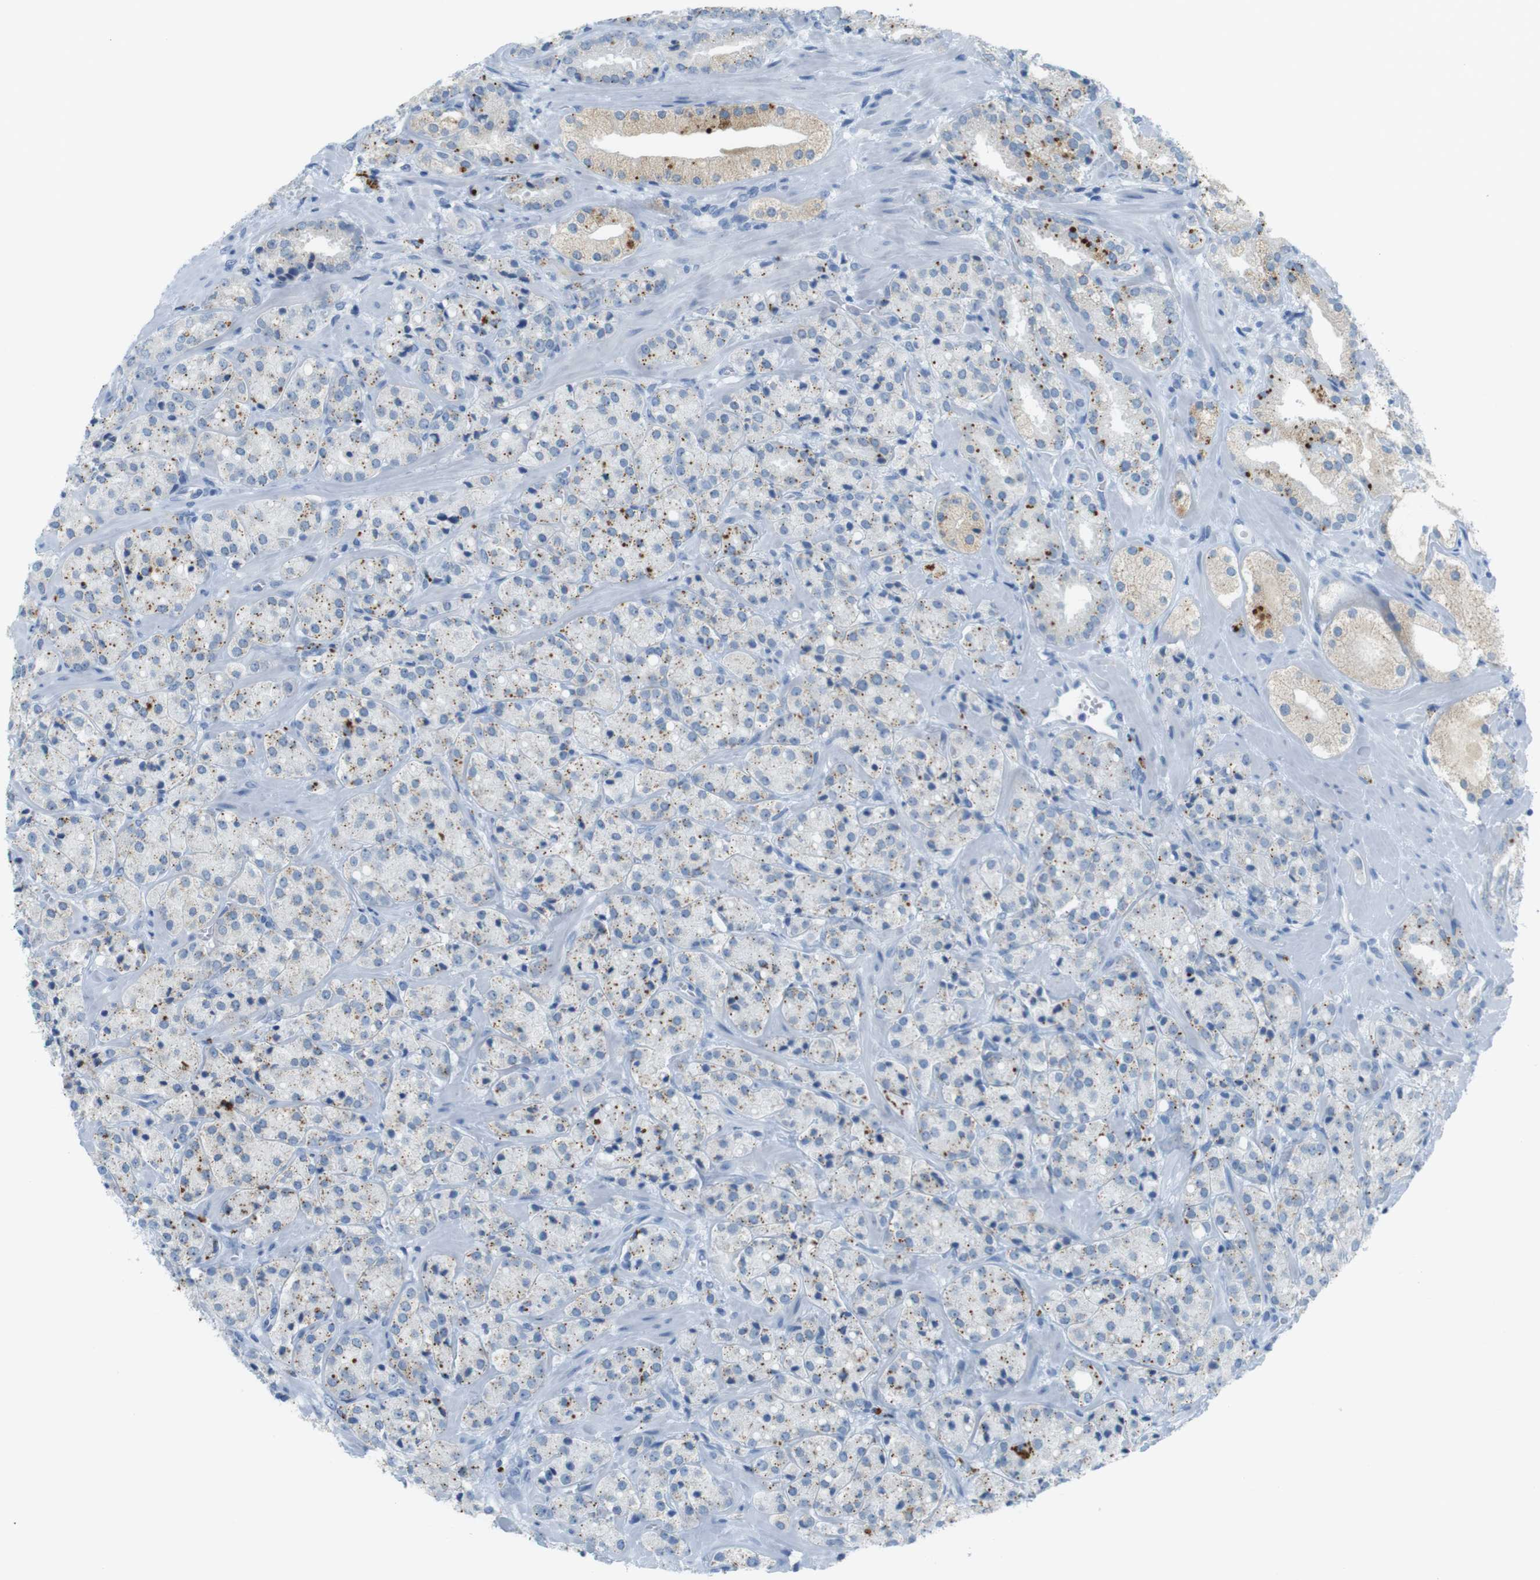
{"staining": {"intensity": "weak", "quantity": "25%-75%", "location": "cytoplasmic/membranous"}, "tissue": "prostate cancer", "cell_type": "Tumor cells", "image_type": "cancer", "snomed": [{"axis": "morphology", "description": "Adenocarcinoma, High grade"}, {"axis": "topography", "description": "Prostate"}], "caption": "This micrograph reveals prostate cancer (adenocarcinoma (high-grade)) stained with IHC to label a protein in brown. The cytoplasmic/membranous of tumor cells show weak positivity for the protein. Nuclei are counter-stained blue.", "gene": "YIPF1", "patient": {"sex": "male", "age": 64}}